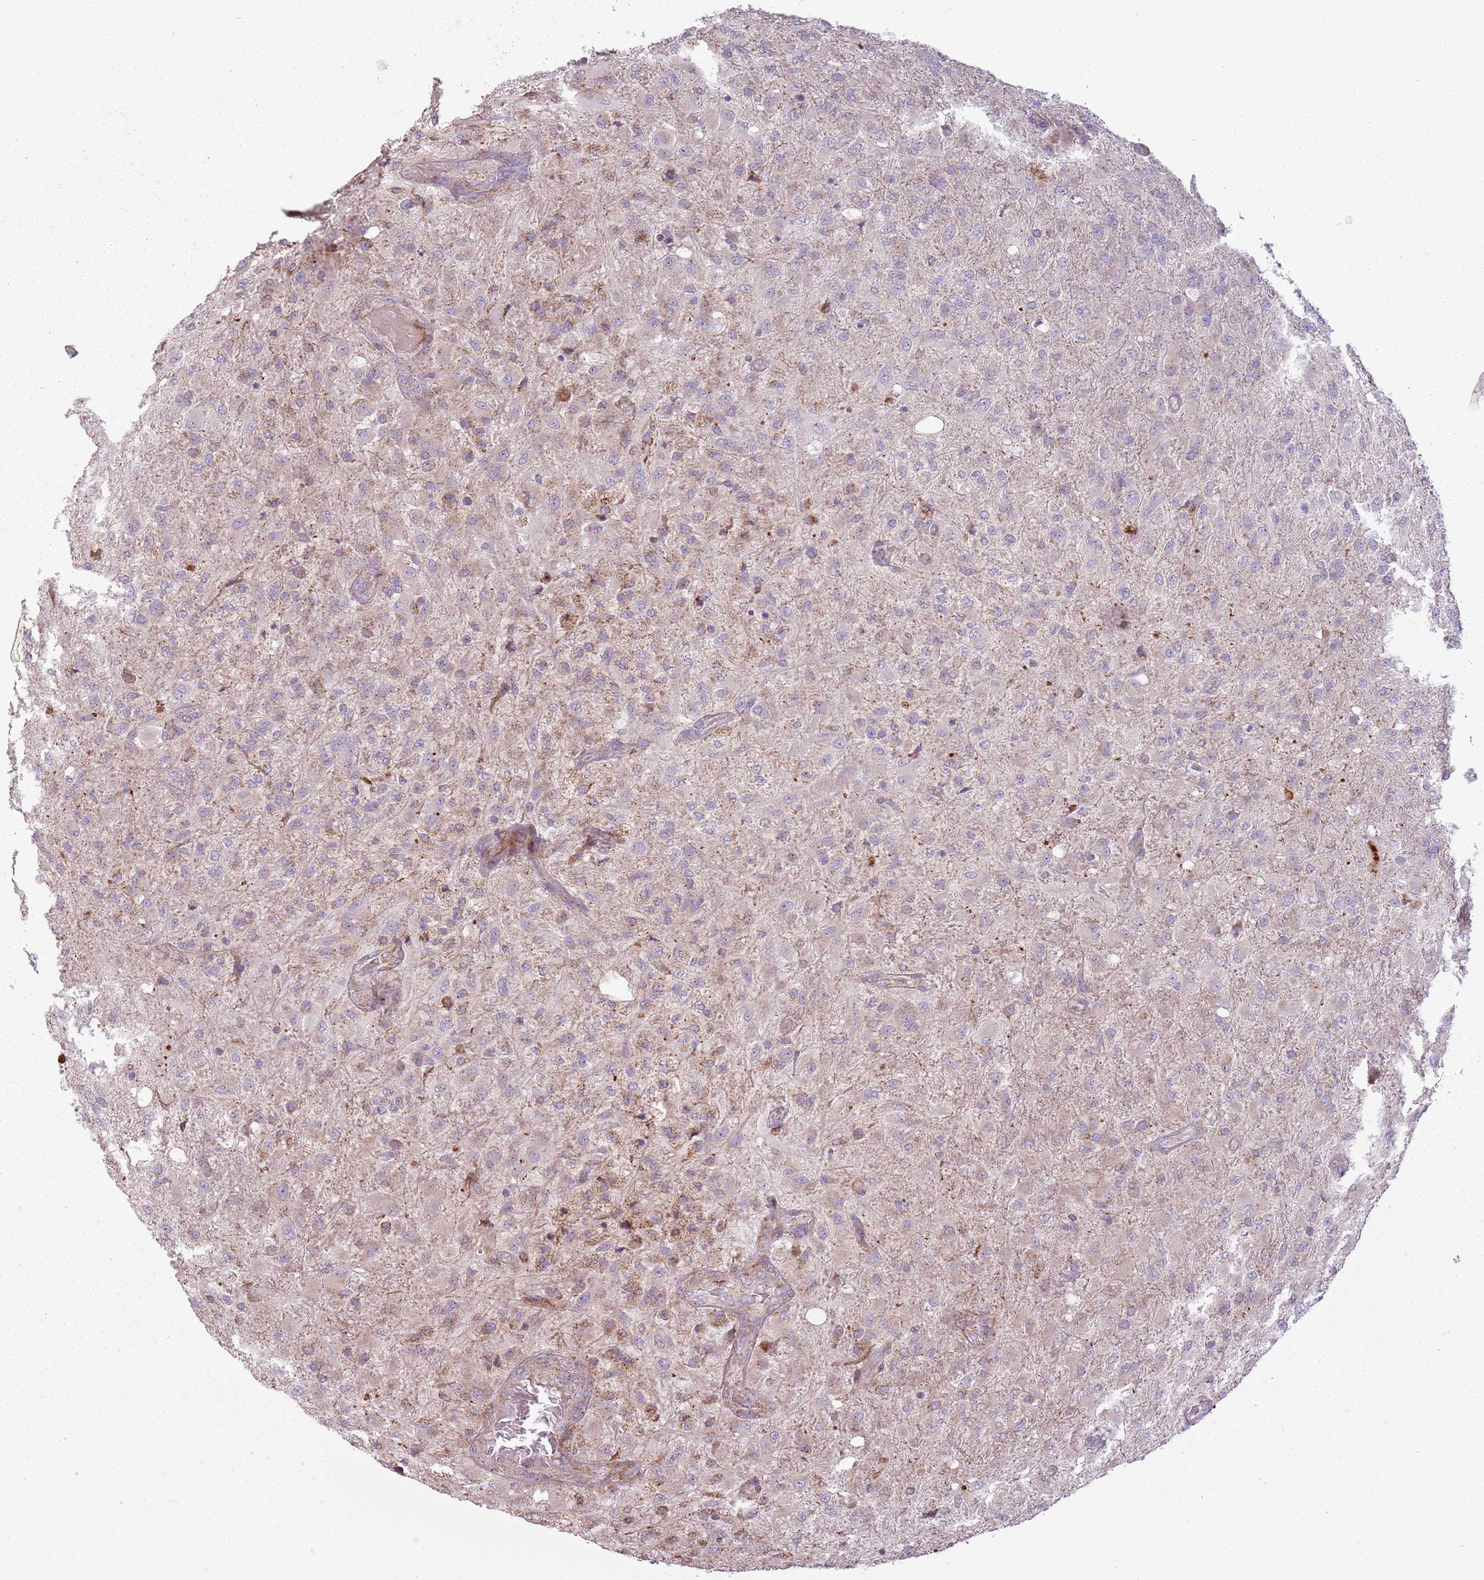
{"staining": {"intensity": "negative", "quantity": "none", "location": "none"}, "tissue": "glioma", "cell_type": "Tumor cells", "image_type": "cancer", "snomed": [{"axis": "morphology", "description": "Glioma, malignant, Low grade"}, {"axis": "topography", "description": "Brain"}], "caption": "Immunohistochemistry image of malignant glioma (low-grade) stained for a protein (brown), which exhibits no expression in tumor cells.", "gene": "ZNF530", "patient": {"sex": "male", "age": 65}}